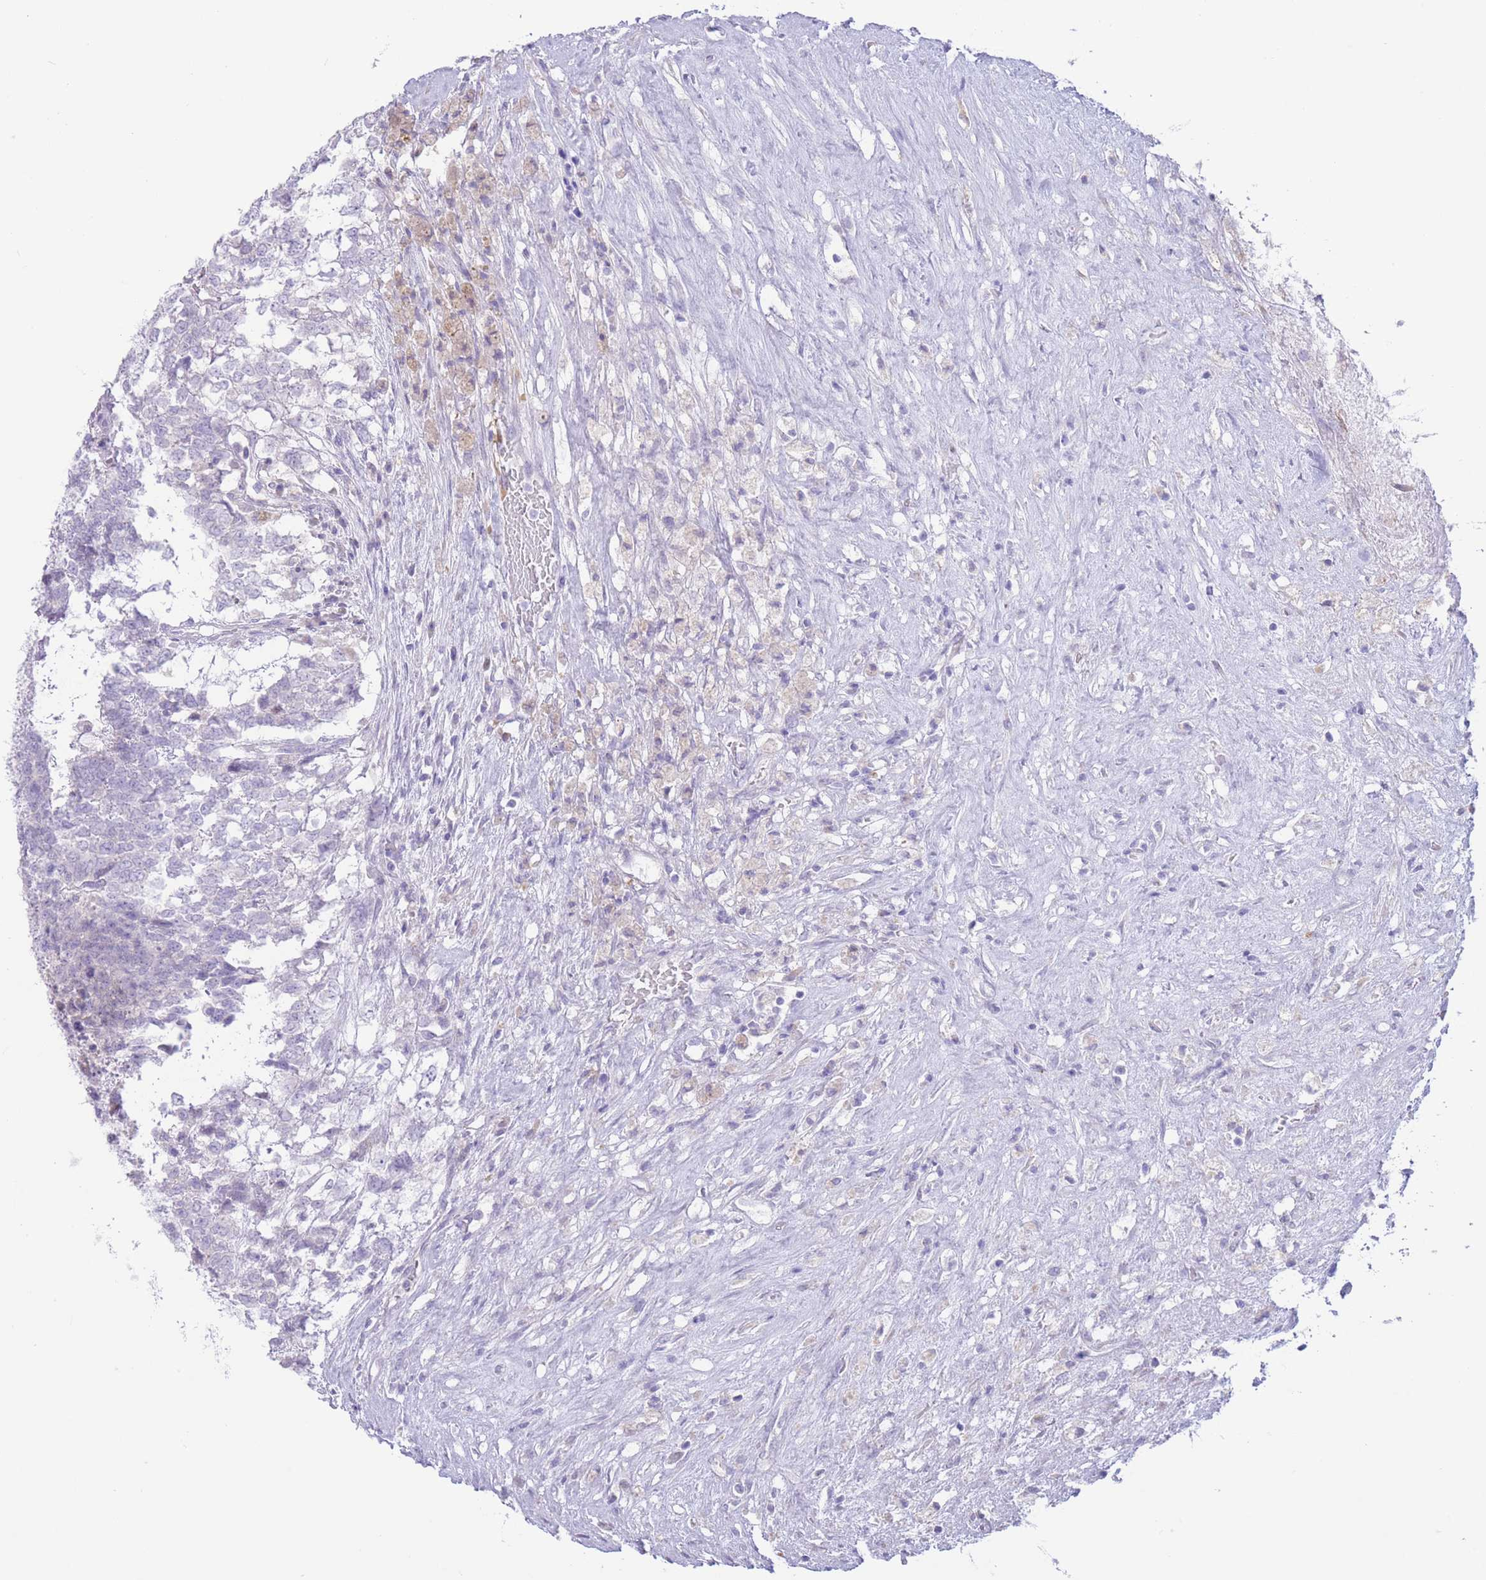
{"staining": {"intensity": "negative", "quantity": "none", "location": "none"}, "tissue": "testis cancer", "cell_type": "Tumor cells", "image_type": "cancer", "snomed": [{"axis": "morphology", "description": "Carcinoma, Embryonal, NOS"}, {"axis": "topography", "description": "Testis"}], "caption": "Immunohistochemical staining of human embryonal carcinoma (testis) reveals no significant staining in tumor cells.", "gene": "FAH", "patient": {"sex": "male", "age": 23}}